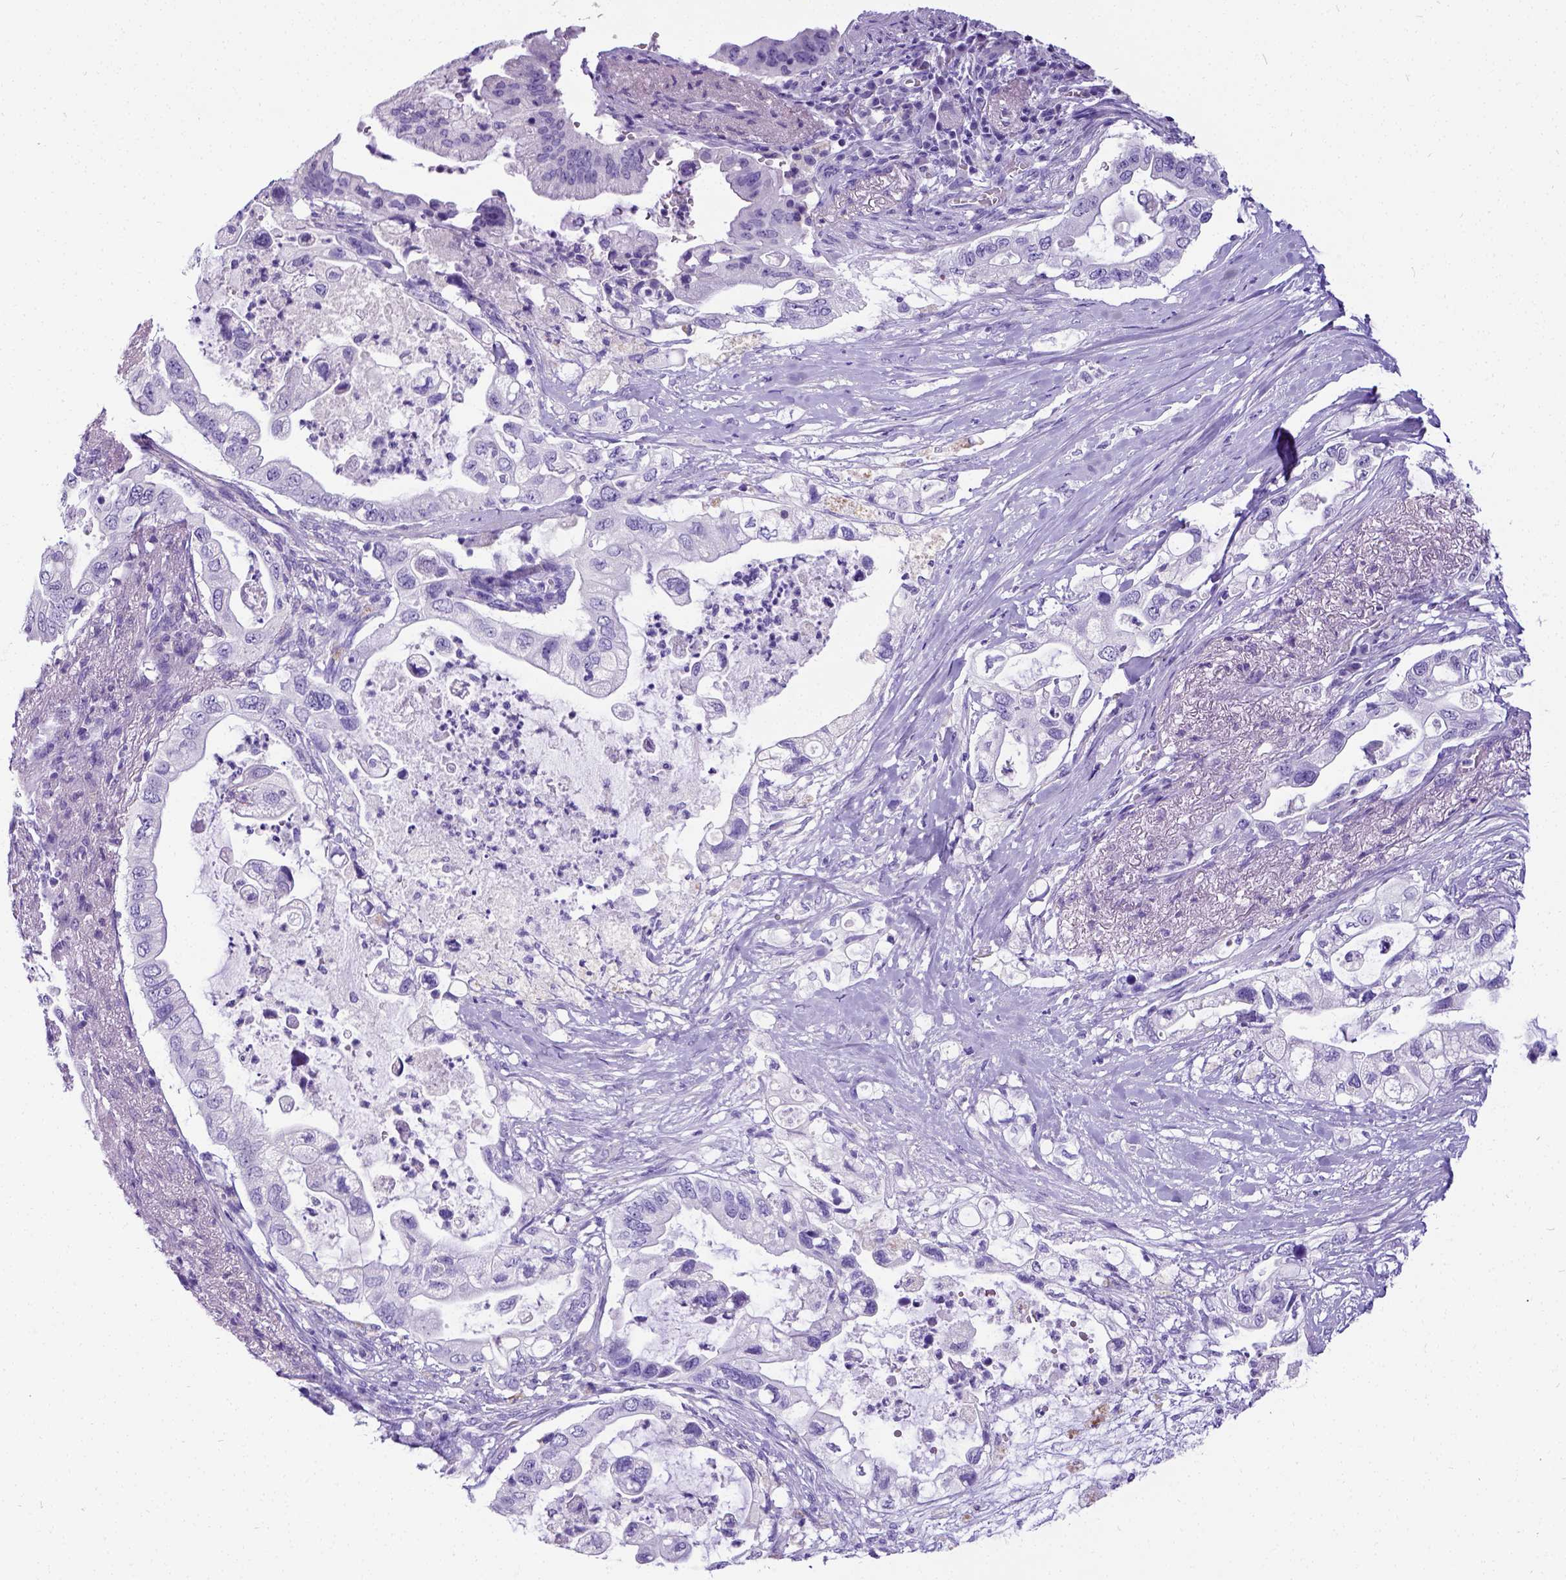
{"staining": {"intensity": "negative", "quantity": "none", "location": "none"}, "tissue": "pancreatic cancer", "cell_type": "Tumor cells", "image_type": "cancer", "snomed": [{"axis": "morphology", "description": "Adenocarcinoma, NOS"}, {"axis": "topography", "description": "Pancreas"}], "caption": "Tumor cells show no significant protein staining in pancreatic adenocarcinoma.", "gene": "SATB2", "patient": {"sex": "female", "age": 72}}